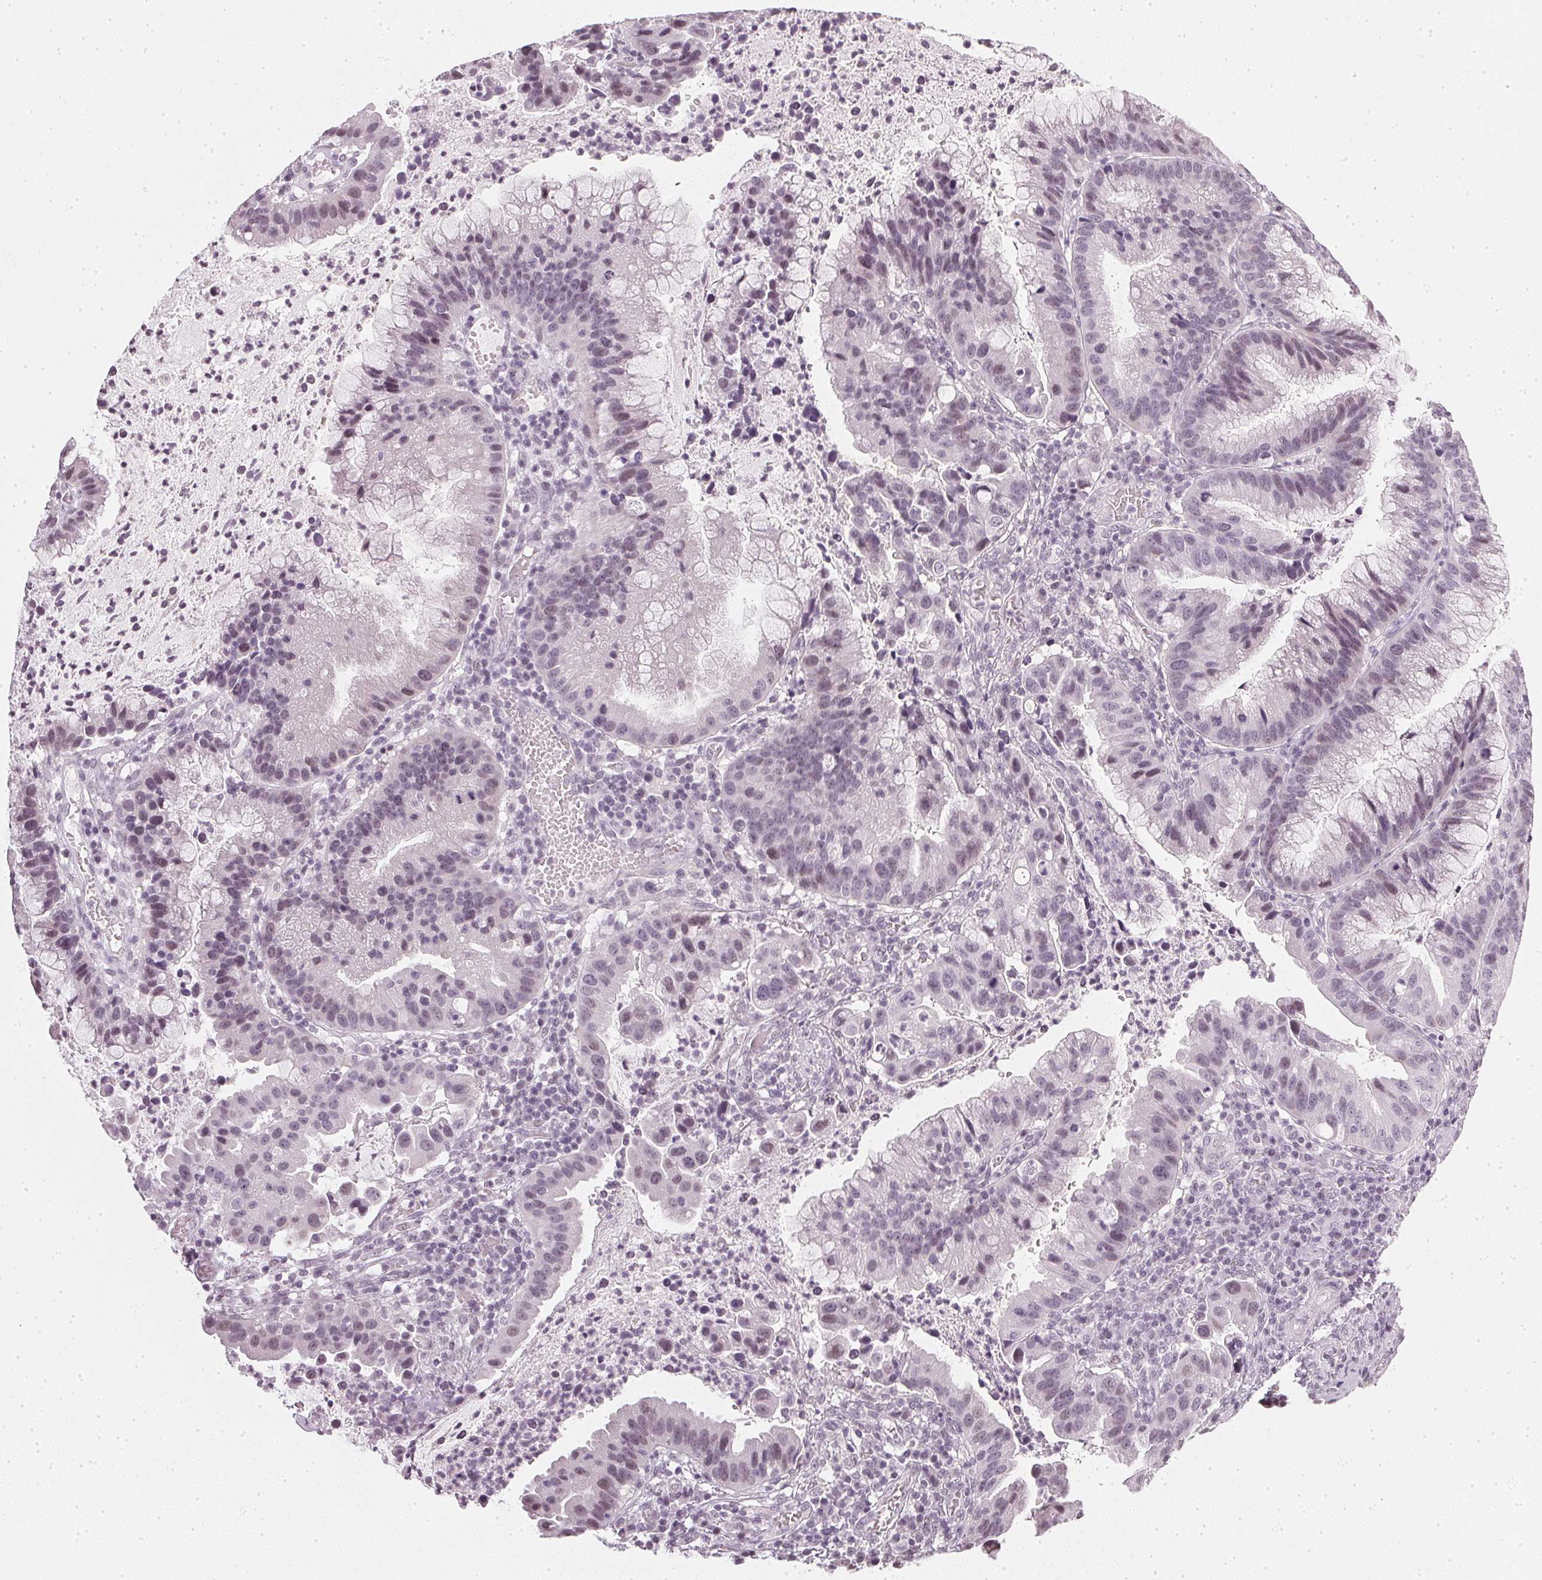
{"staining": {"intensity": "weak", "quantity": "<25%", "location": "nuclear"}, "tissue": "cervical cancer", "cell_type": "Tumor cells", "image_type": "cancer", "snomed": [{"axis": "morphology", "description": "Adenocarcinoma, NOS"}, {"axis": "topography", "description": "Cervix"}], "caption": "High magnification brightfield microscopy of adenocarcinoma (cervical) stained with DAB (3,3'-diaminobenzidine) (brown) and counterstained with hematoxylin (blue): tumor cells show no significant expression.", "gene": "DNAJC6", "patient": {"sex": "female", "age": 34}}